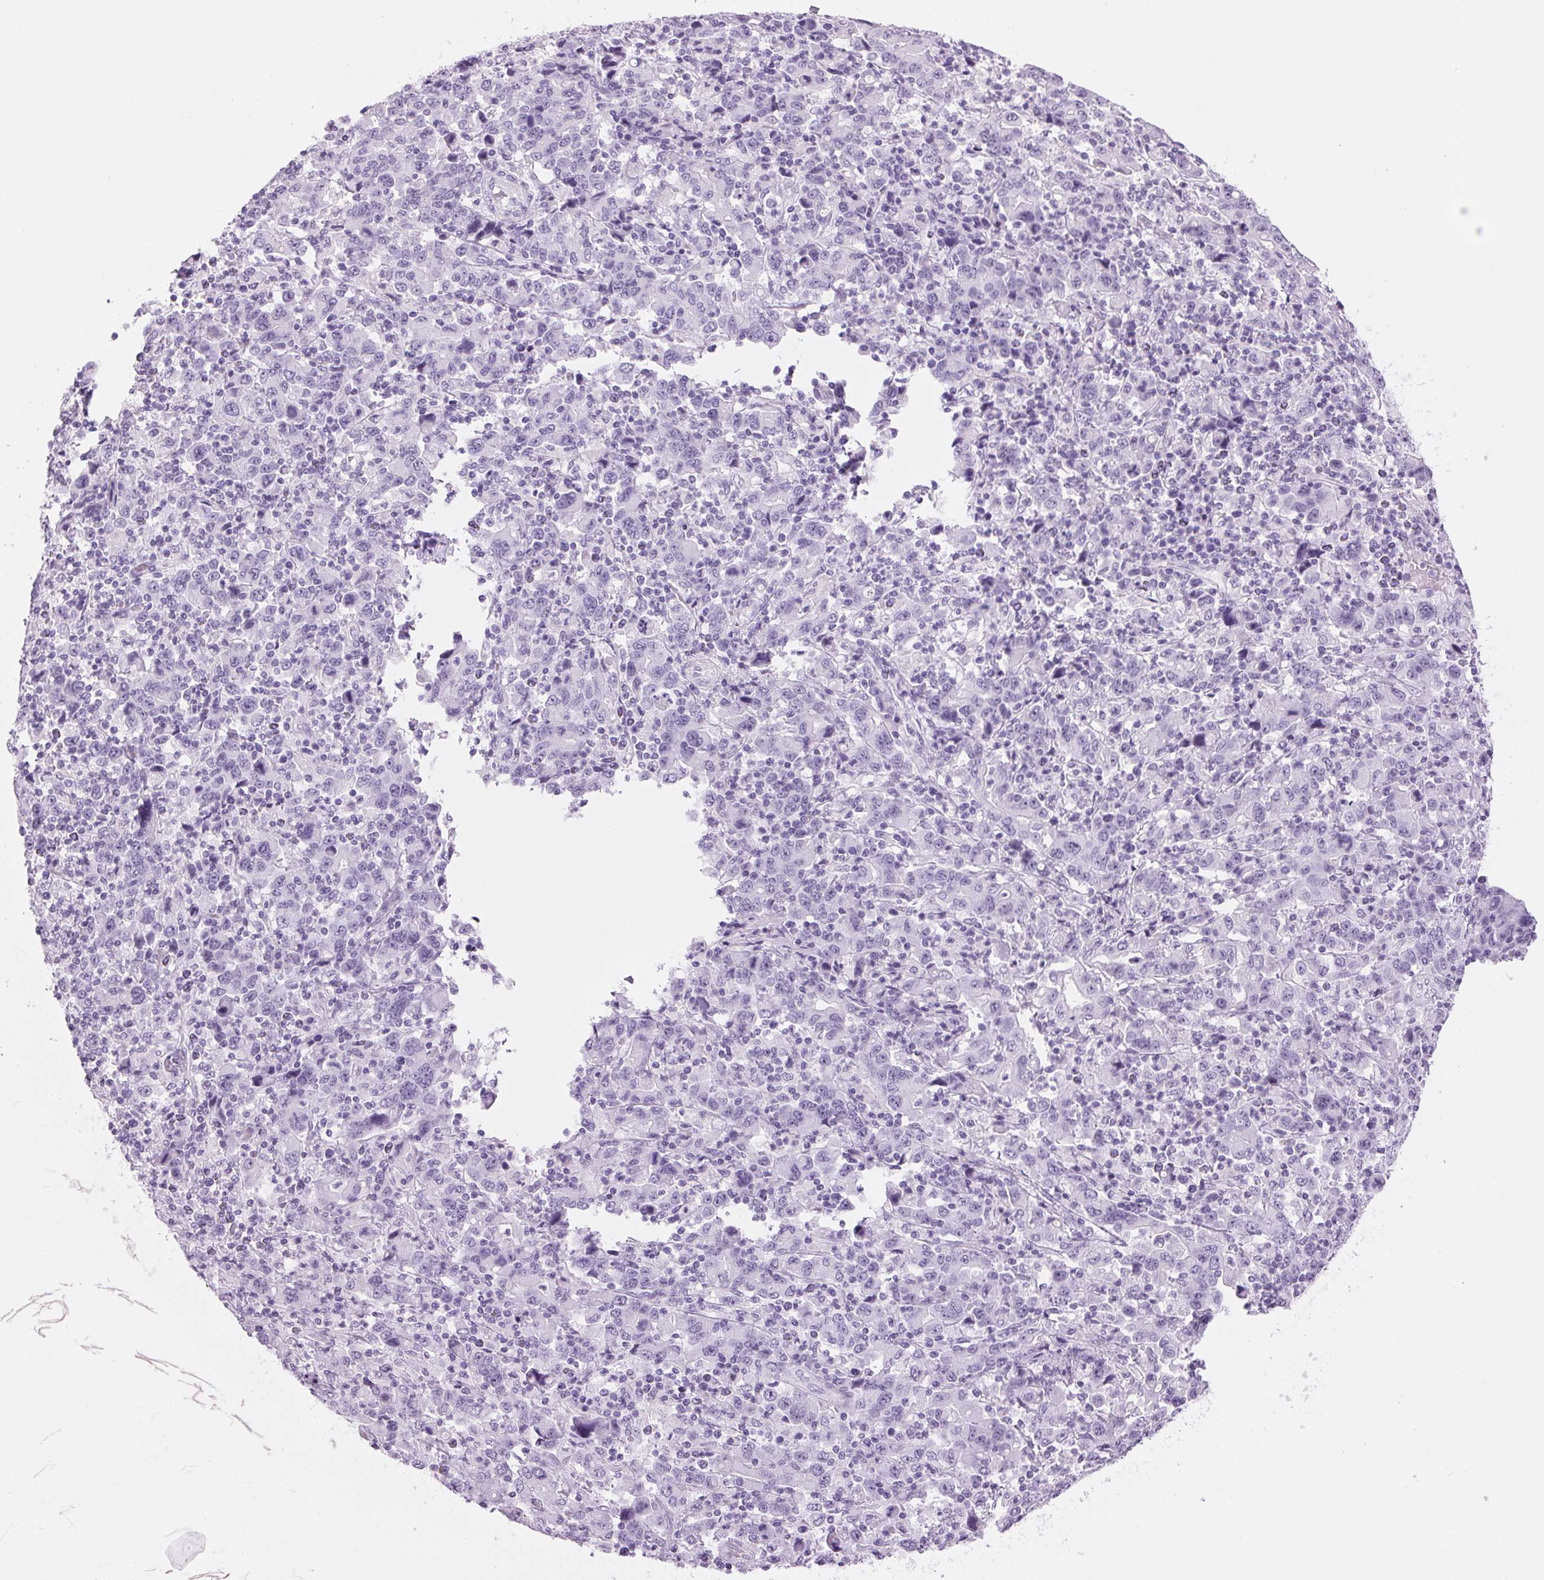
{"staining": {"intensity": "negative", "quantity": "none", "location": "none"}, "tissue": "stomach cancer", "cell_type": "Tumor cells", "image_type": "cancer", "snomed": [{"axis": "morphology", "description": "Adenocarcinoma, NOS"}, {"axis": "topography", "description": "Stomach, upper"}], "caption": "High magnification brightfield microscopy of stomach cancer (adenocarcinoma) stained with DAB (3,3'-diaminobenzidine) (brown) and counterstained with hematoxylin (blue): tumor cells show no significant staining.", "gene": "ADAM20", "patient": {"sex": "male", "age": 69}}